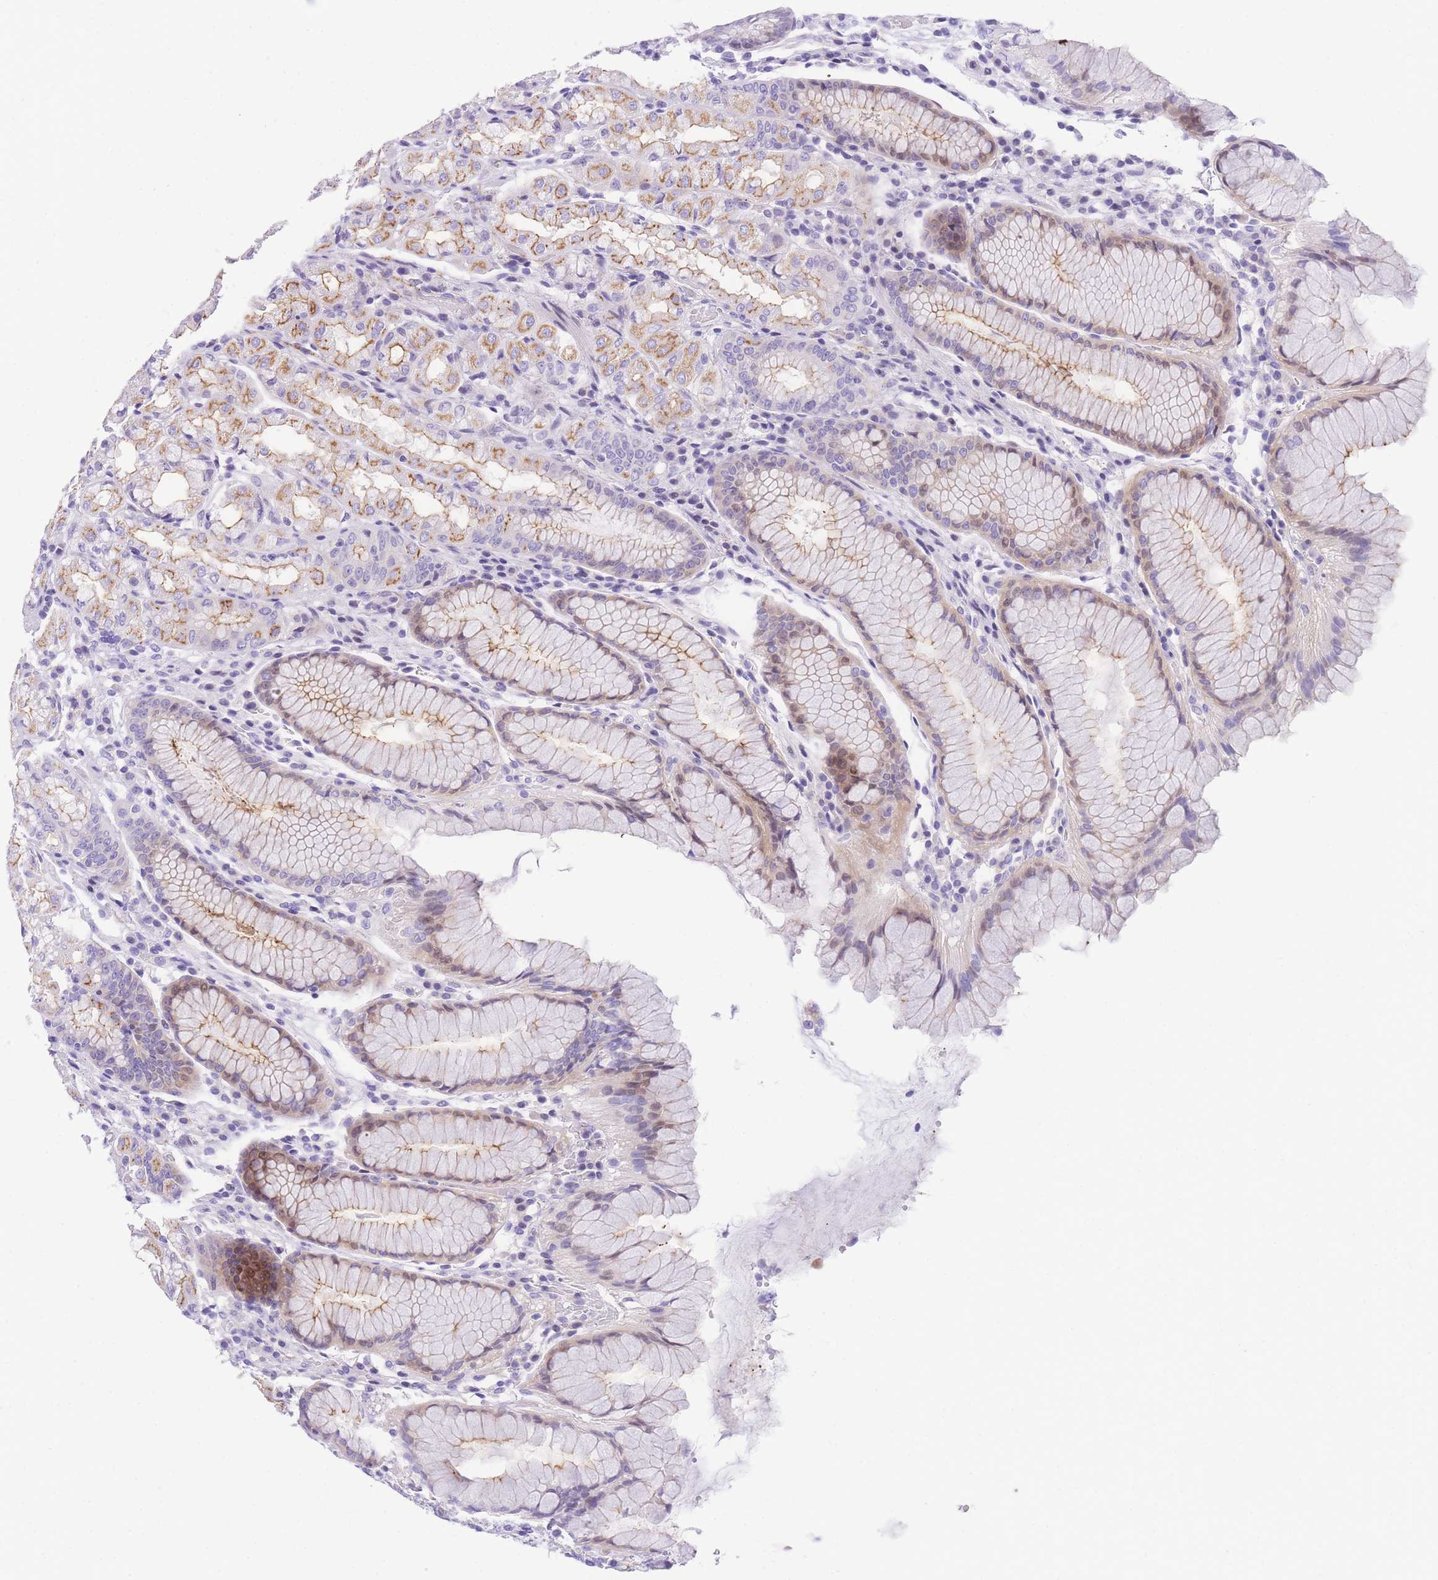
{"staining": {"intensity": "moderate", "quantity": "<25%", "location": "cytoplasmic/membranous"}, "tissue": "stomach", "cell_type": "Glandular cells", "image_type": "normal", "snomed": [{"axis": "morphology", "description": "Normal tissue, NOS"}, {"axis": "topography", "description": "Stomach, lower"}], "caption": "Brown immunohistochemical staining in normal stomach reveals moderate cytoplasmic/membranous staining in about <25% of glandular cells. (IHC, brightfield microscopy, high magnification).", "gene": "TIFAB", "patient": {"sex": "female", "age": 56}}